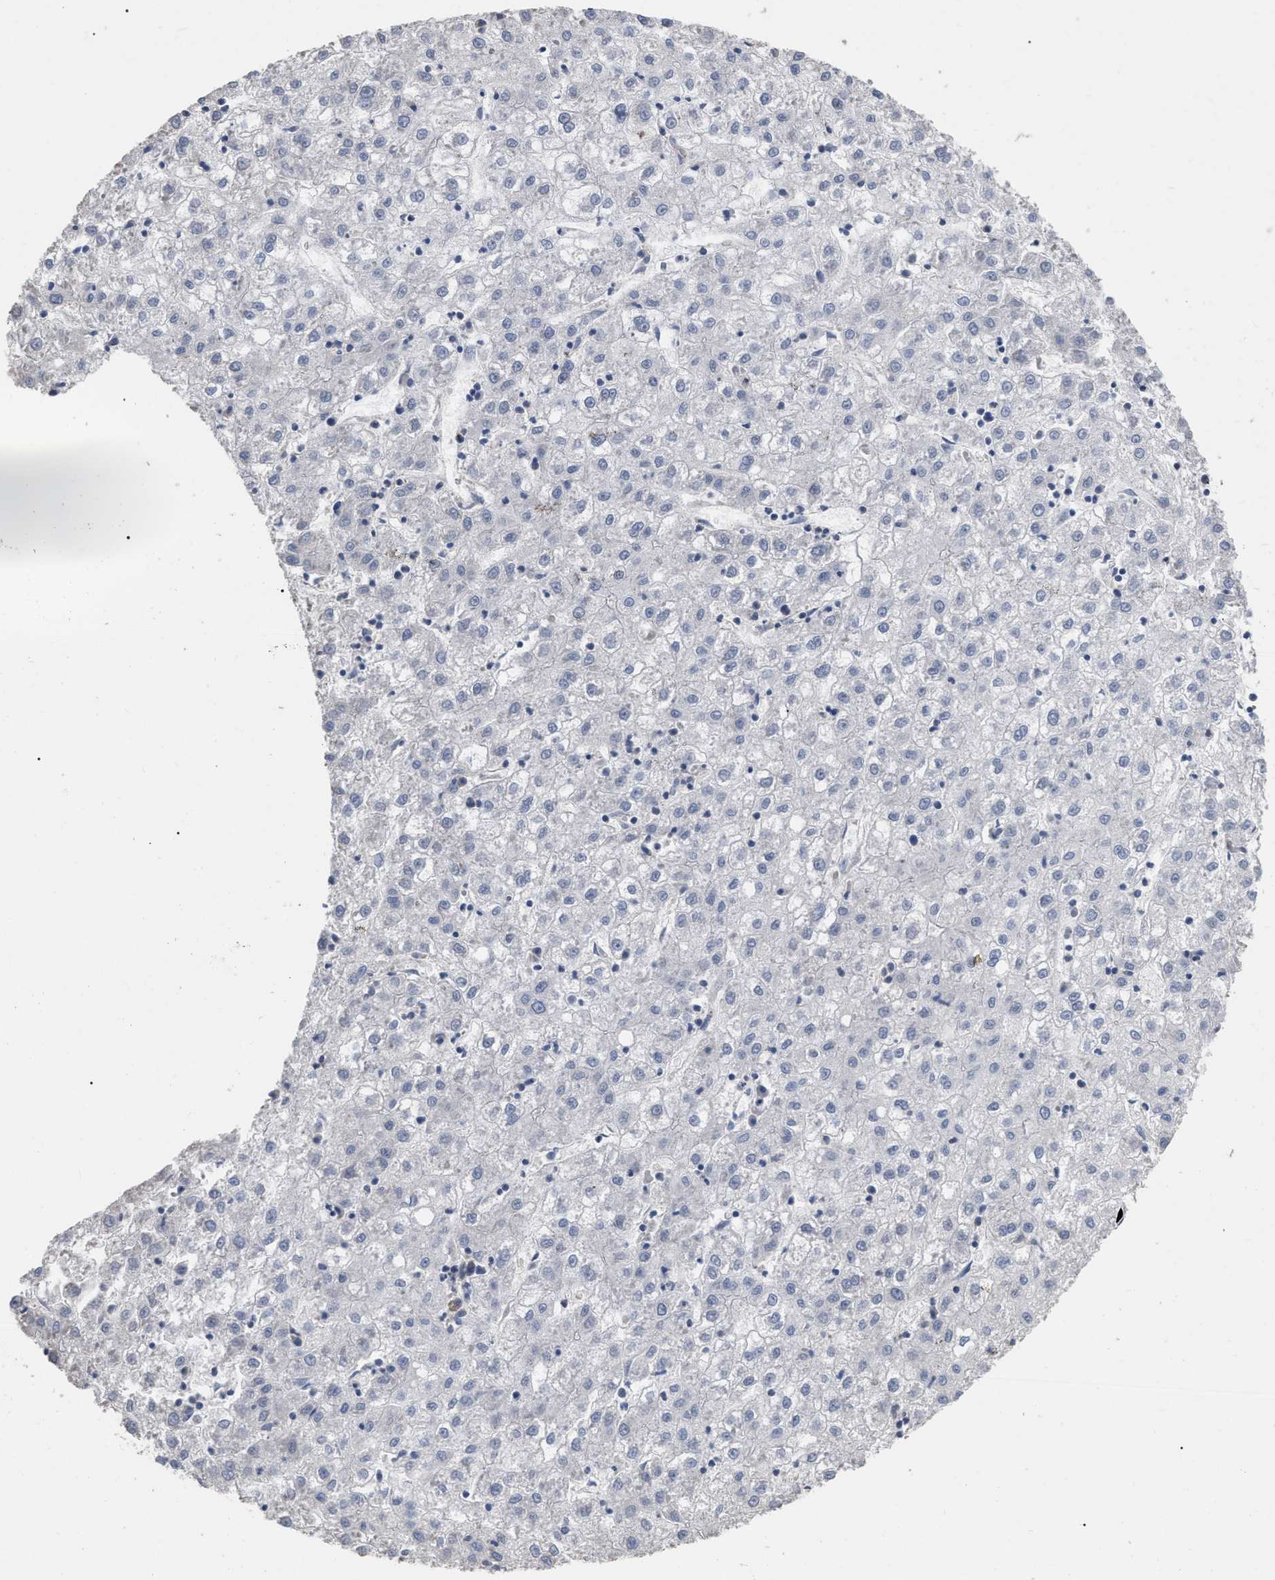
{"staining": {"intensity": "negative", "quantity": "none", "location": "none"}, "tissue": "liver cancer", "cell_type": "Tumor cells", "image_type": "cancer", "snomed": [{"axis": "morphology", "description": "Carcinoma, Hepatocellular, NOS"}, {"axis": "topography", "description": "Liver"}], "caption": "This is a image of immunohistochemistry (IHC) staining of liver cancer, which shows no expression in tumor cells.", "gene": "JAZF1", "patient": {"sex": "male", "age": 72}}